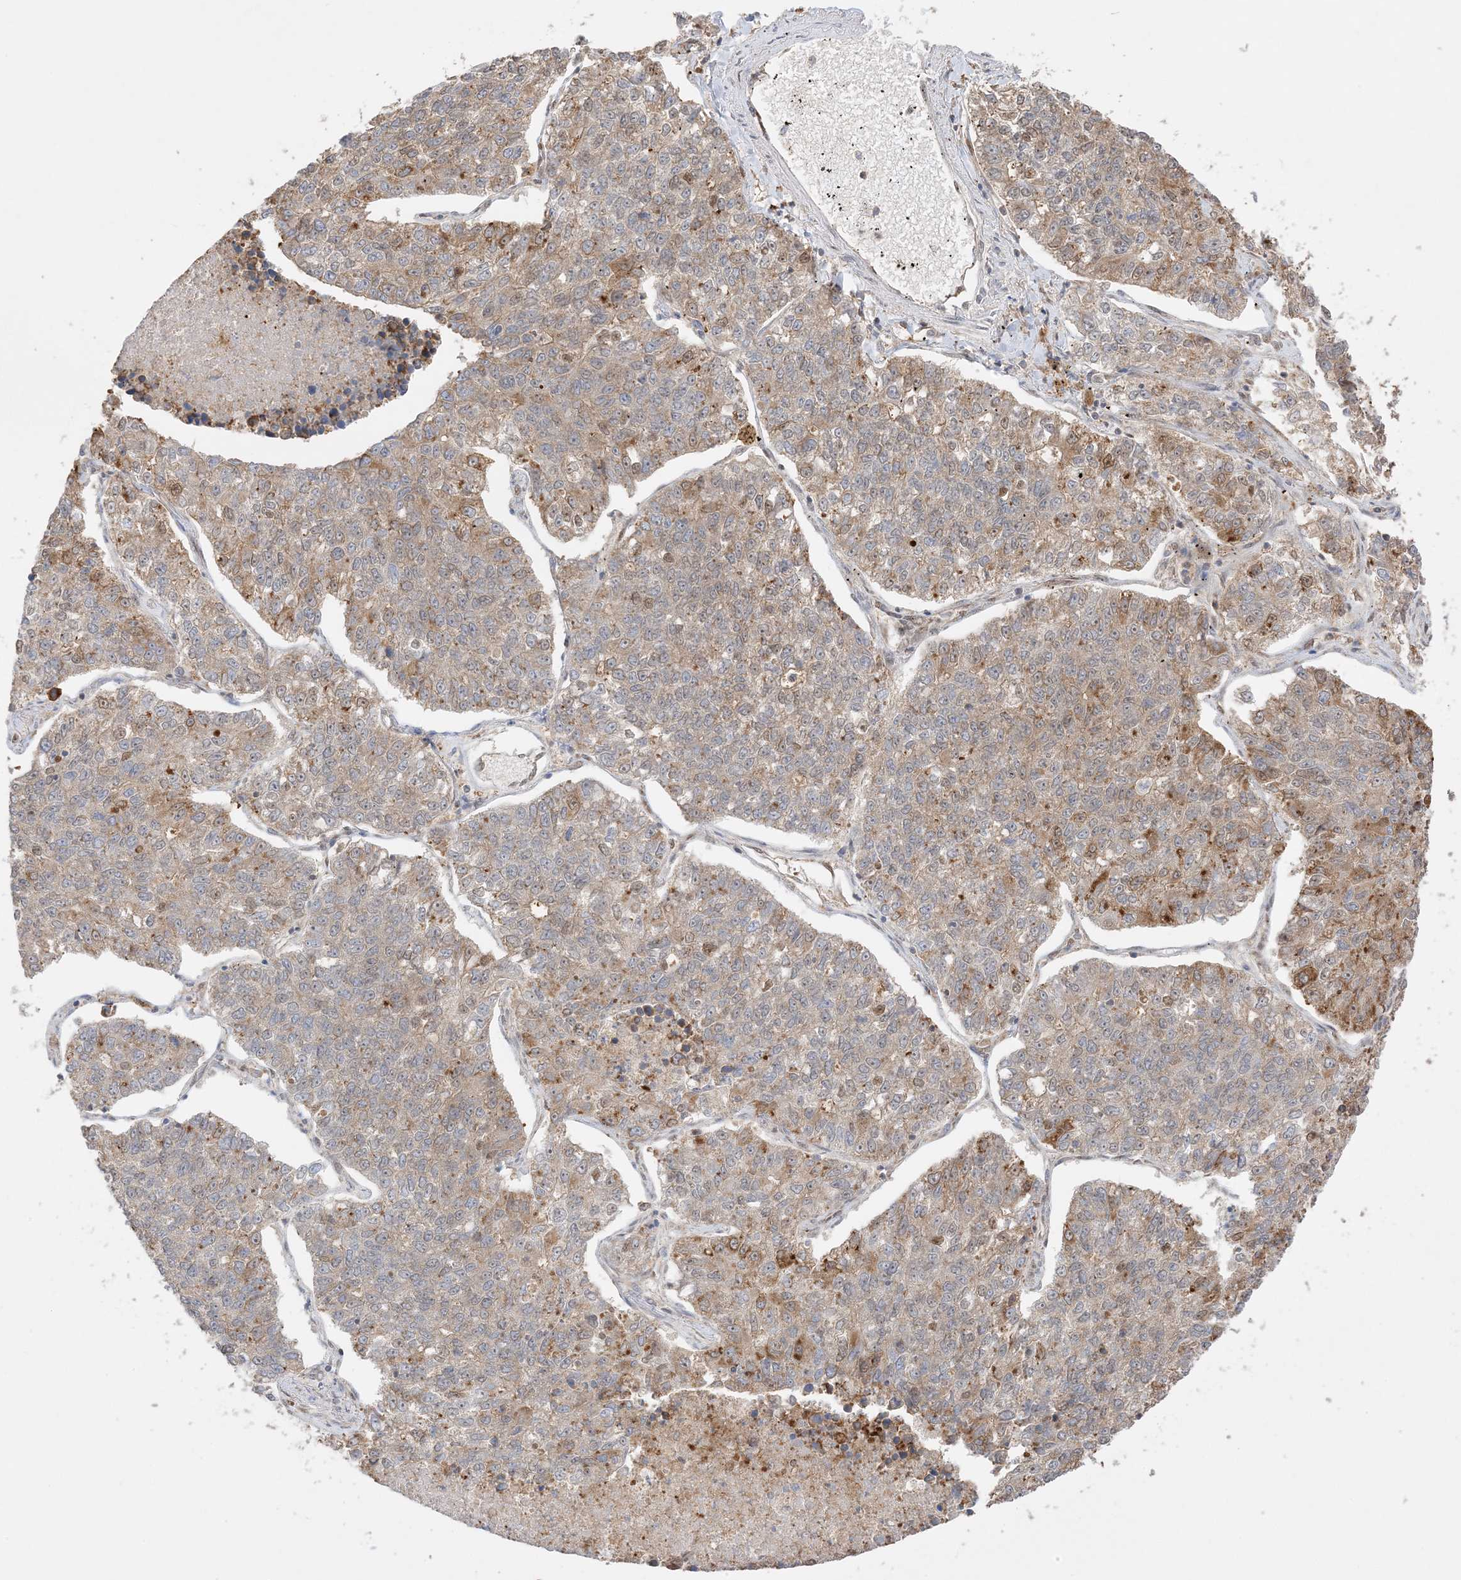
{"staining": {"intensity": "moderate", "quantity": "<25%", "location": "cytoplasmic/membranous"}, "tissue": "lung cancer", "cell_type": "Tumor cells", "image_type": "cancer", "snomed": [{"axis": "morphology", "description": "Adenocarcinoma, NOS"}, {"axis": "topography", "description": "Lung"}], "caption": "The photomicrograph reveals a brown stain indicating the presence of a protein in the cytoplasmic/membranous of tumor cells in lung adenocarcinoma. The staining was performed using DAB (3,3'-diaminobenzidine), with brown indicating positive protein expression. Nuclei are stained blue with hematoxylin.", "gene": "ZBTB41", "patient": {"sex": "male", "age": 49}}